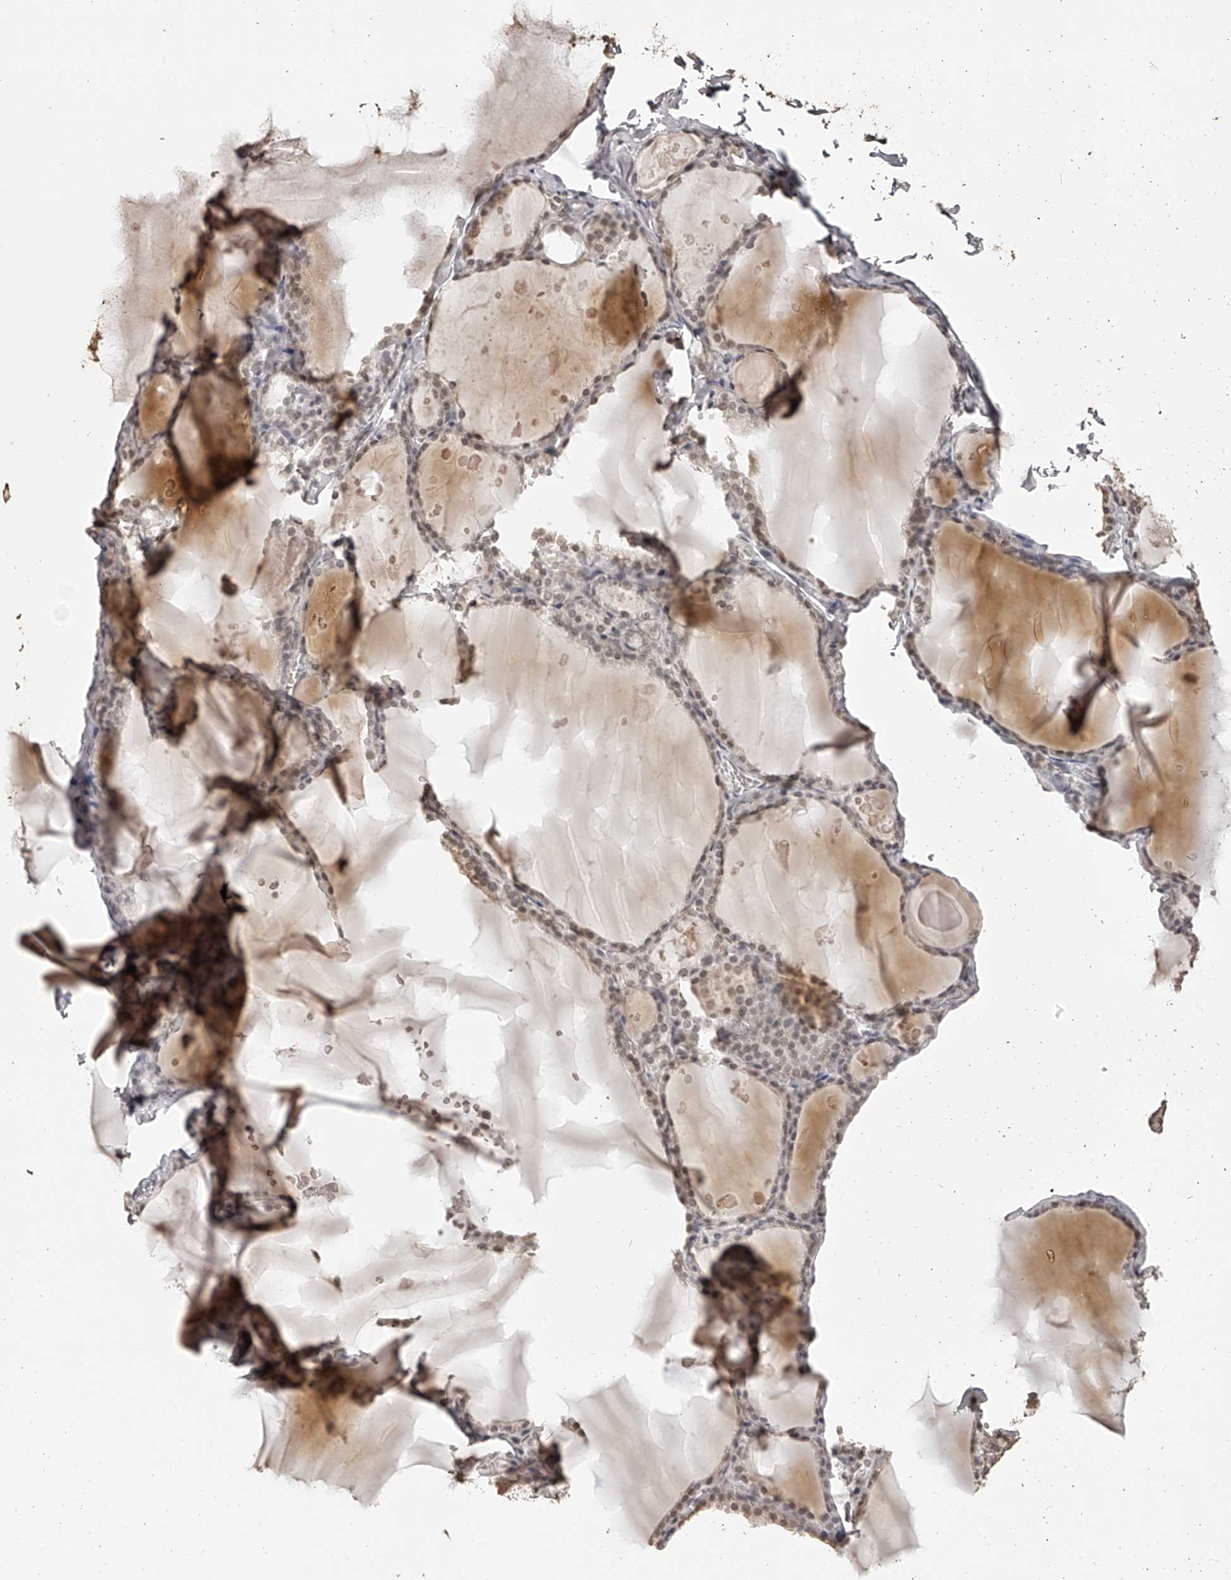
{"staining": {"intensity": "moderate", "quantity": ">75%", "location": "nuclear"}, "tissue": "thyroid gland", "cell_type": "Glandular cells", "image_type": "normal", "snomed": [{"axis": "morphology", "description": "Normal tissue, NOS"}, {"axis": "topography", "description": "Thyroid gland"}], "caption": "This photomicrograph shows immunohistochemistry (IHC) staining of normal thyroid gland, with medium moderate nuclear positivity in about >75% of glandular cells.", "gene": "ZNF503", "patient": {"sex": "male", "age": 56}}